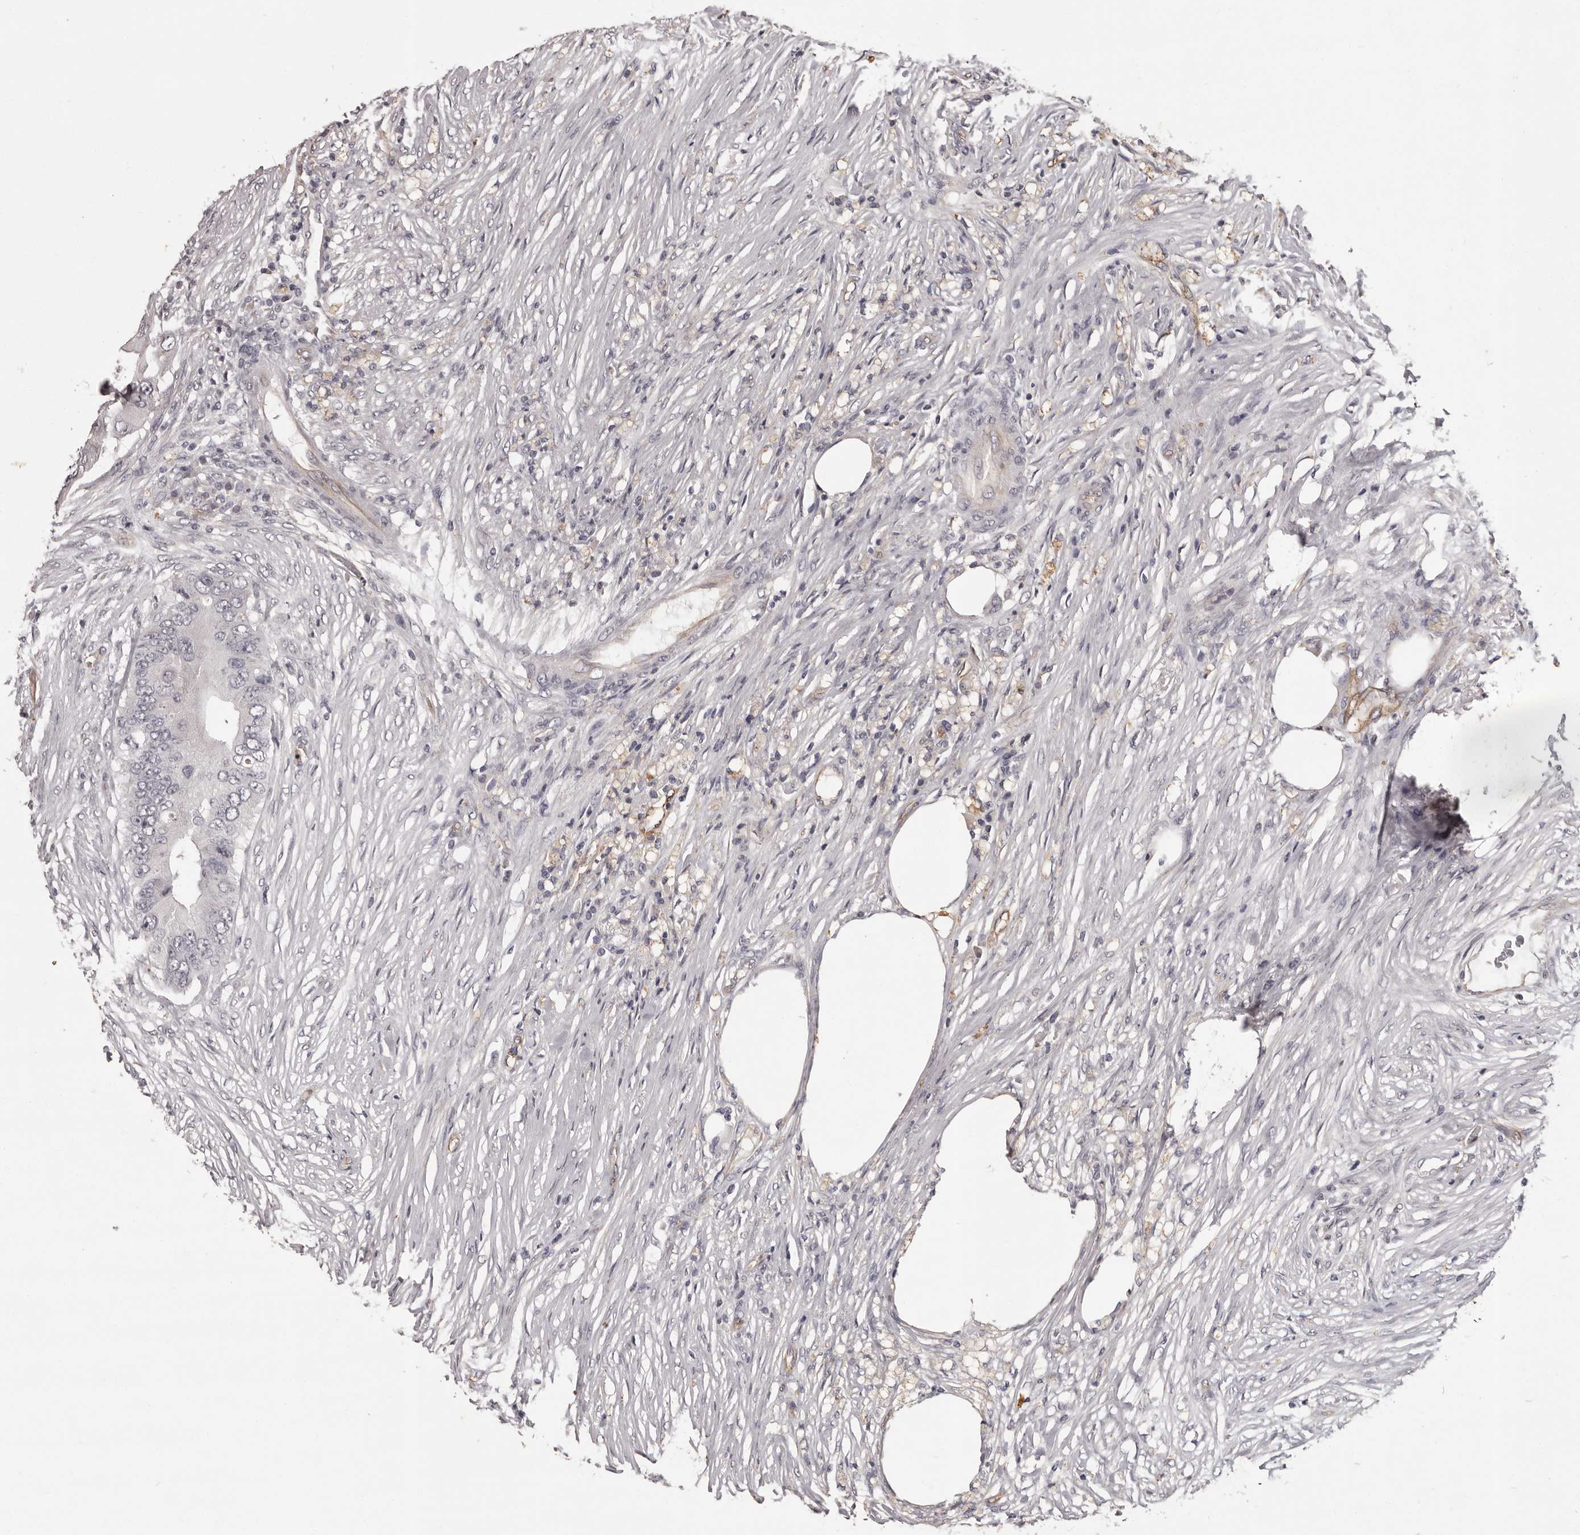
{"staining": {"intensity": "negative", "quantity": "none", "location": "none"}, "tissue": "colorectal cancer", "cell_type": "Tumor cells", "image_type": "cancer", "snomed": [{"axis": "morphology", "description": "Adenocarcinoma, NOS"}, {"axis": "topography", "description": "Colon"}], "caption": "IHC histopathology image of human colorectal adenocarcinoma stained for a protein (brown), which exhibits no staining in tumor cells. (DAB (3,3'-diaminobenzidine) immunohistochemistry with hematoxylin counter stain).", "gene": "GPR78", "patient": {"sex": "male", "age": 71}}